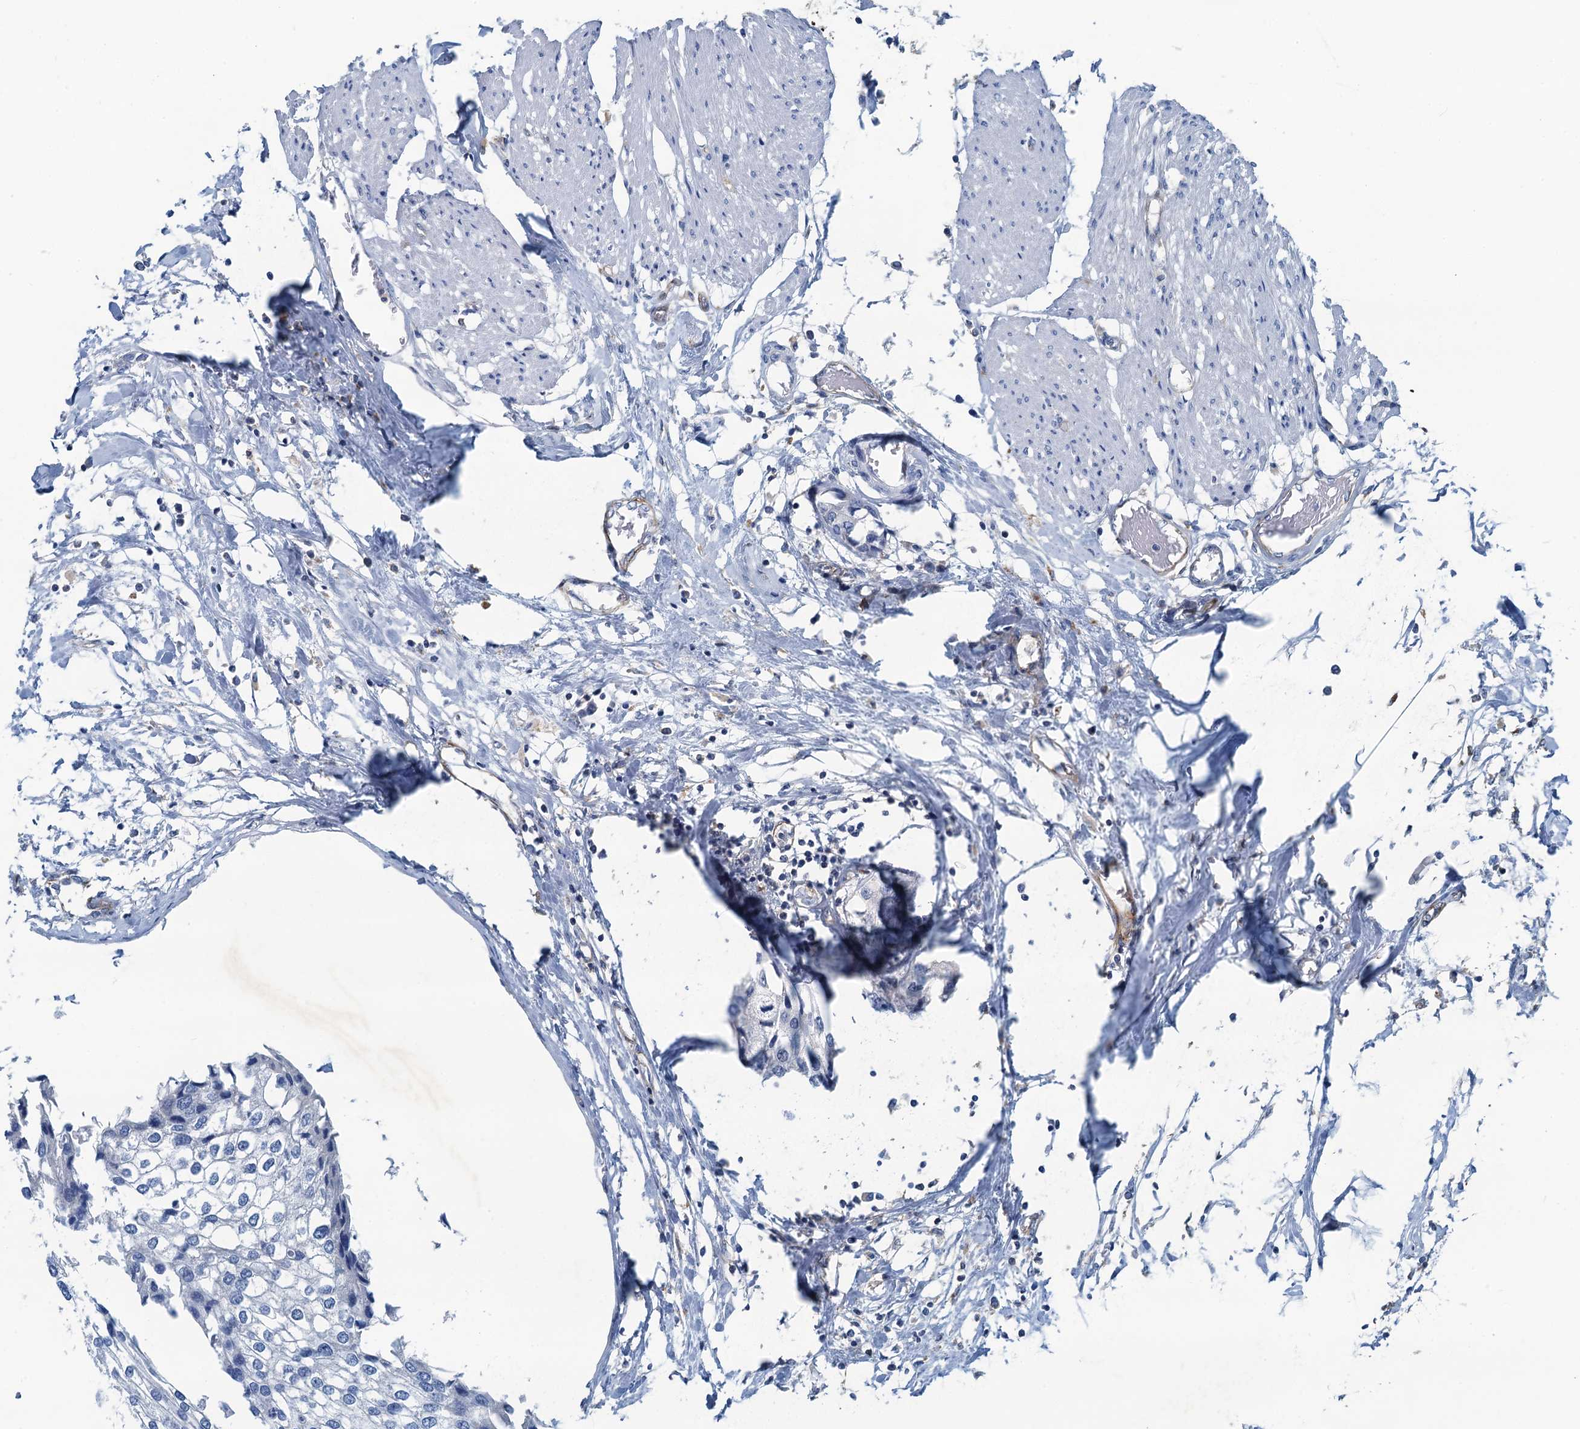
{"staining": {"intensity": "negative", "quantity": "none", "location": "none"}, "tissue": "urothelial cancer", "cell_type": "Tumor cells", "image_type": "cancer", "snomed": [{"axis": "morphology", "description": "Urothelial carcinoma, High grade"}, {"axis": "topography", "description": "Urinary bladder"}], "caption": "Immunohistochemistry (IHC) micrograph of urothelial carcinoma (high-grade) stained for a protein (brown), which exhibits no expression in tumor cells.", "gene": "THAP10", "patient": {"sex": "male", "age": 64}}